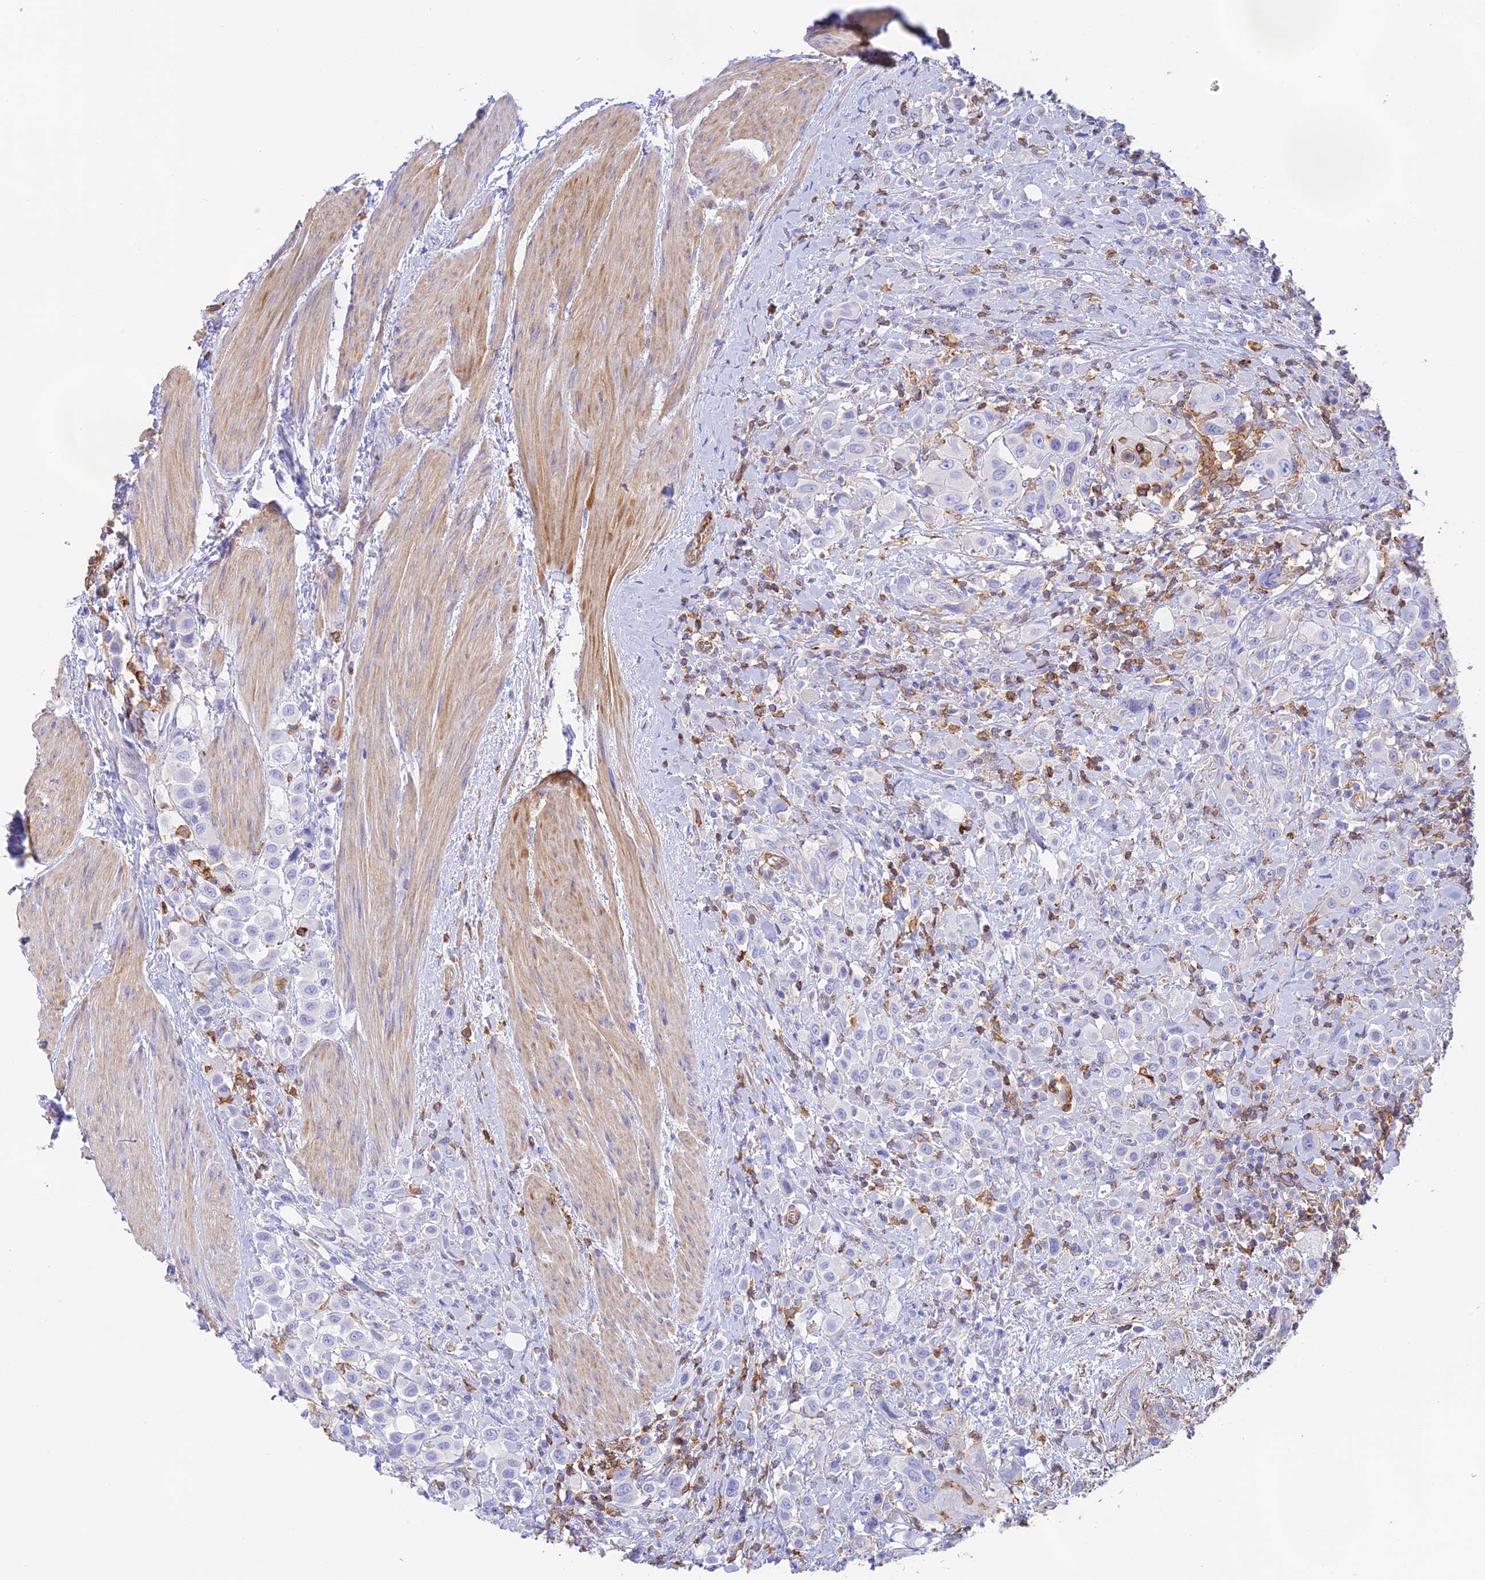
{"staining": {"intensity": "negative", "quantity": "none", "location": "none"}, "tissue": "urothelial cancer", "cell_type": "Tumor cells", "image_type": "cancer", "snomed": [{"axis": "morphology", "description": "Urothelial carcinoma, High grade"}, {"axis": "topography", "description": "Urinary bladder"}], "caption": "Image shows no significant protein expression in tumor cells of urothelial carcinoma (high-grade).", "gene": "DENND1C", "patient": {"sex": "male", "age": 50}}